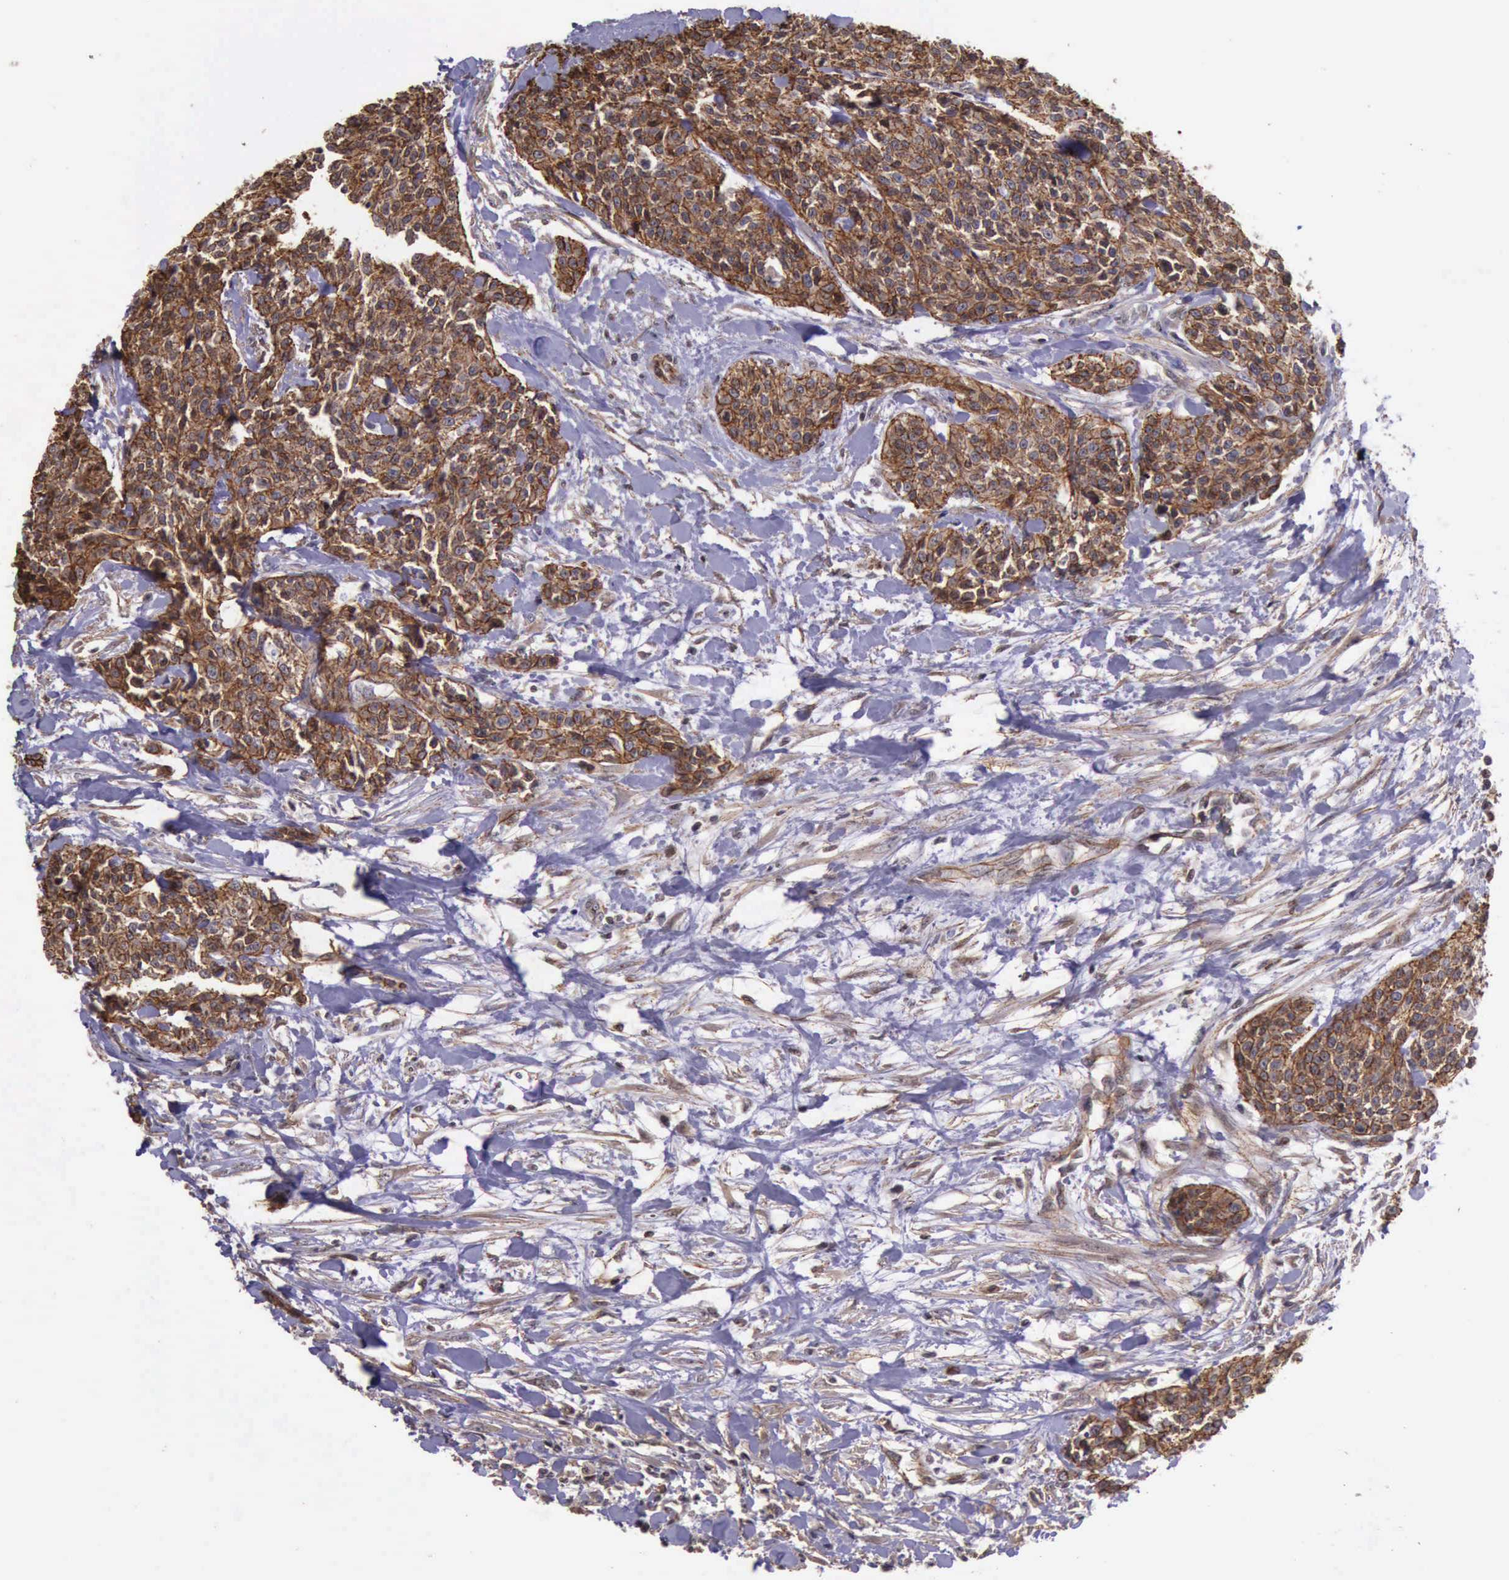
{"staining": {"intensity": "moderate", "quantity": ">75%", "location": "cytoplasmic/membranous"}, "tissue": "urothelial cancer", "cell_type": "Tumor cells", "image_type": "cancer", "snomed": [{"axis": "morphology", "description": "Urothelial carcinoma, High grade"}, {"axis": "topography", "description": "Urinary bladder"}], "caption": "Immunohistochemistry (DAB) staining of human urothelial carcinoma (high-grade) shows moderate cytoplasmic/membranous protein positivity in about >75% of tumor cells.", "gene": "CTNNB1", "patient": {"sex": "male", "age": 56}}